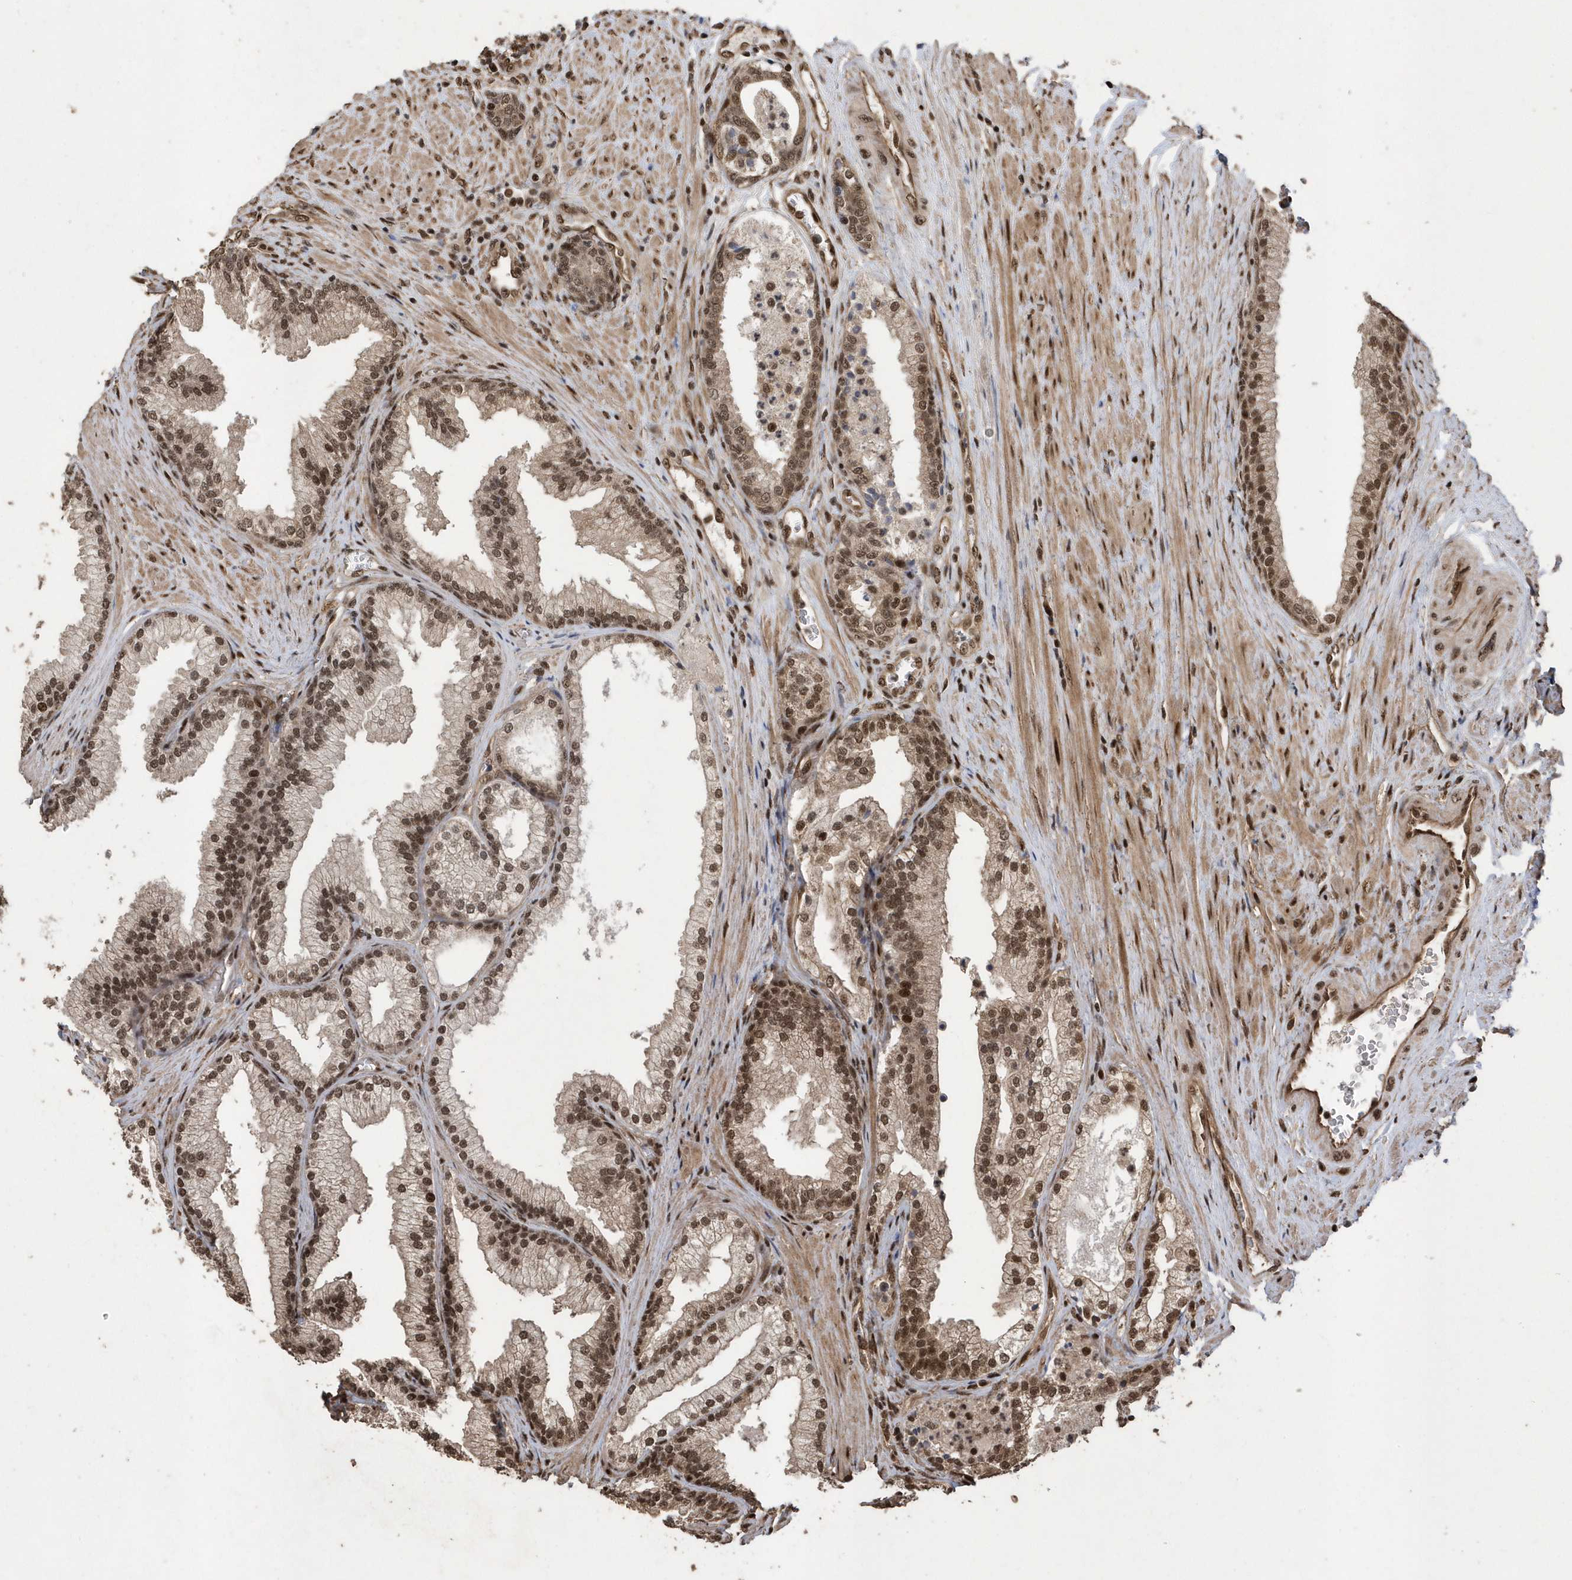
{"staining": {"intensity": "moderate", "quantity": ">75%", "location": "cytoplasmic/membranous,nuclear"}, "tissue": "prostate", "cell_type": "Glandular cells", "image_type": "normal", "snomed": [{"axis": "morphology", "description": "Normal tissue, NOS"}, {"axis": "topography", "description": "Prostate"}], "caption": "Brown immunohistochemical staining in unremarkable human prostate reveals moderate cytoplasmic/membranous,nuclear expression in approximately >75% of glandular cells.", "gene": "INTS12", "patient": {"sex": "male", "age": 76}}